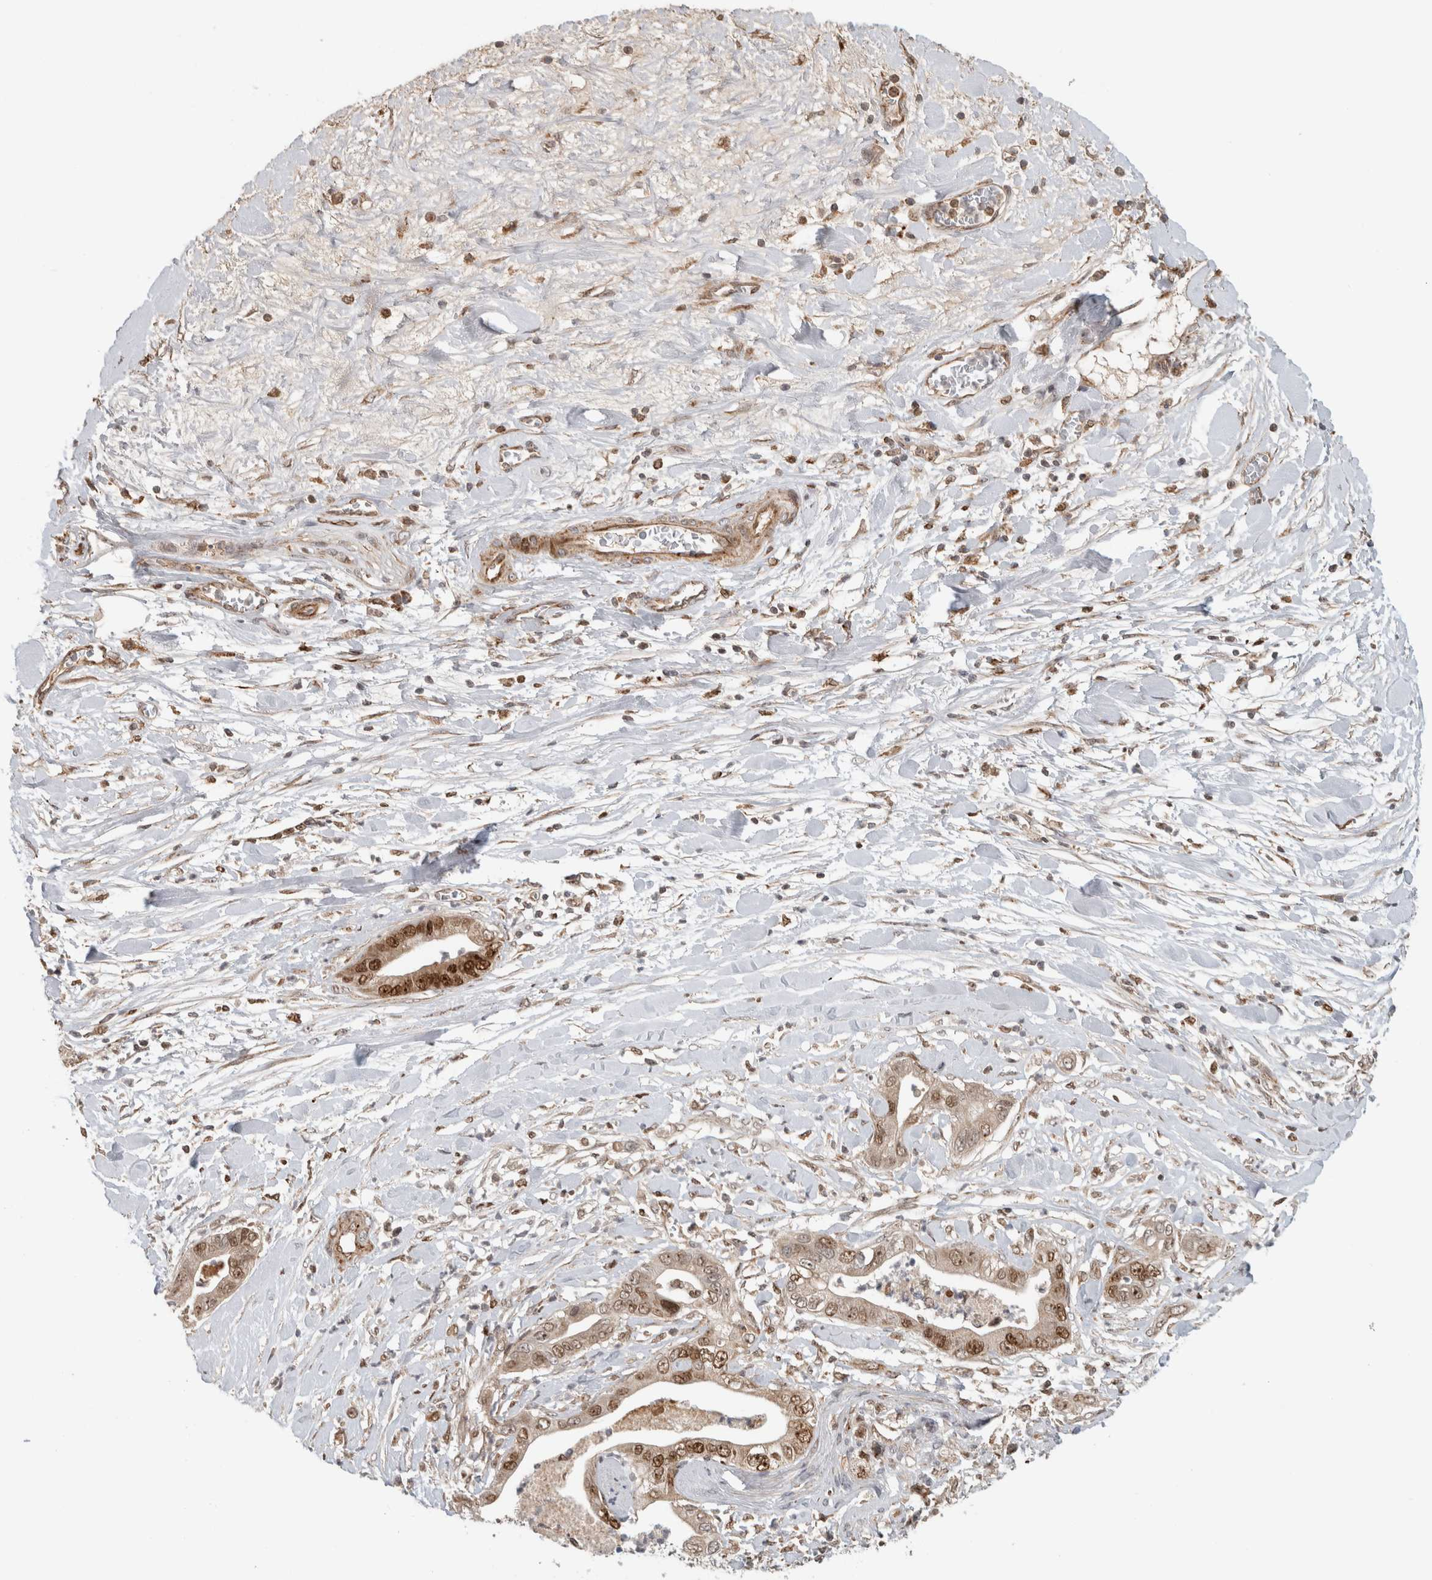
{"staining": {"intensity": "moderate", "quantity": ">75%", "location": "cytoplasmic/membranous,nuclear"}, "tissue": "pancreatic cancer", "cell_type": "Tumor cells", "image_type": "cancer", "snomed": [{"axis": "morphology", "description": "Adenocarcinoma, NOS"}, {"axis": "topography", "description": "Pancreas"}], "caption": "Immunohistochemical staining of pancreatic cancer demonstrates medium levels of moderate cytoplasmic/membranous and nuclear expression in about >75% of tumor cells. (brown staining indicates protein expression, while blue staining denotes nuclei).", "gene": "INSRR", "patient": {"sex": "female", "age": 78}}